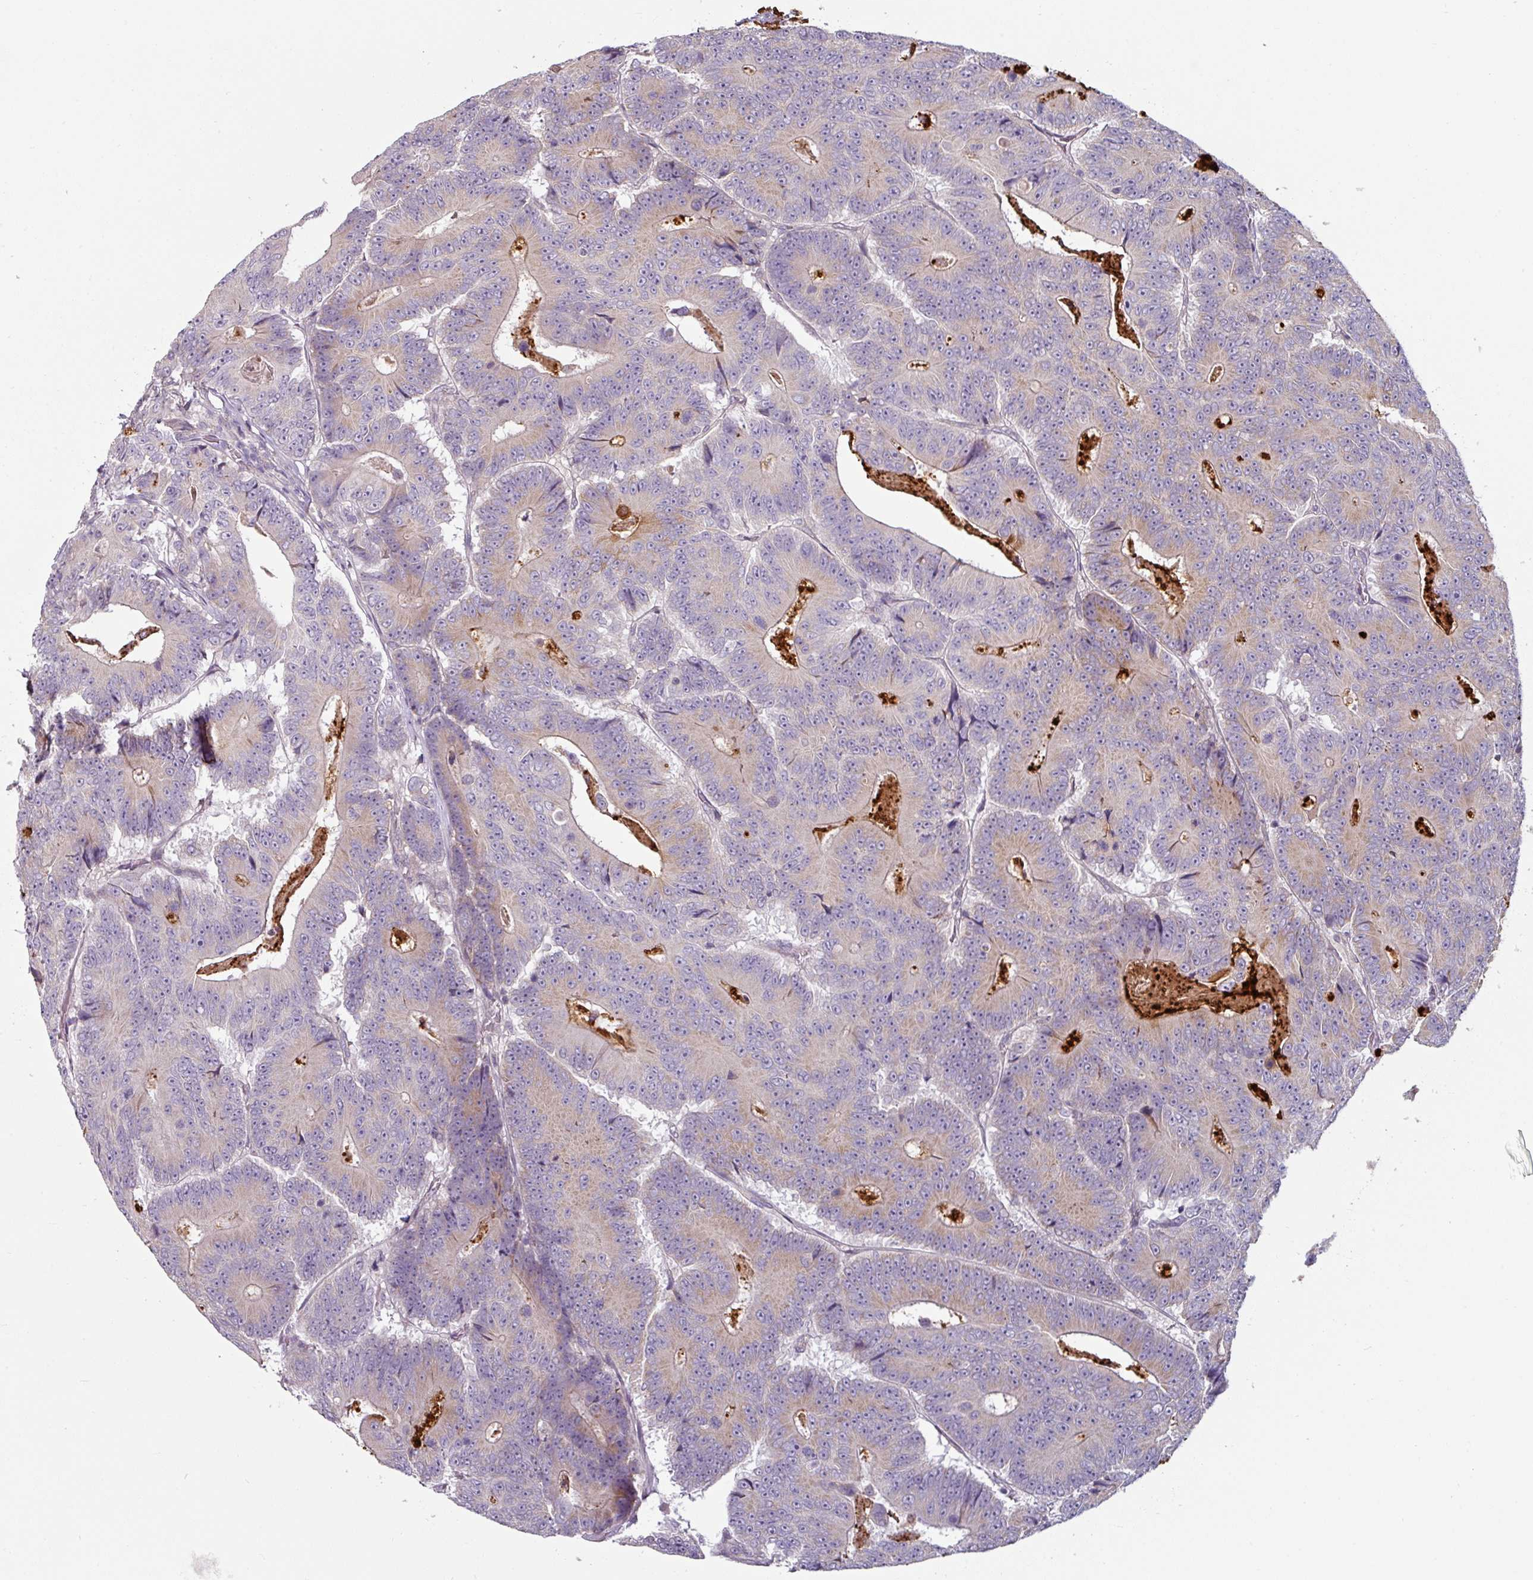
{"staining": {"intensity": "weak", "quantity": "25%-75%", "location": "cytoplasmic/membranous"}, "tissue": "colorectal cancer", "cell_type": "Tumor cells", "image_type": "cancer", "snomed": [{"axis": "morphology", "description": "Adenocarcinoma, NOS"}, {"axis": "topography", "description": "Colon"}], "caption": "Protein expression analysis of human adenocarcinoma (colorectal) reveals weak cytoplasmic/membranous expression in approximately 25%-75% of tumor cells.", "gene": "MTMR14", "patient": {"sex": "male", "age": 83}}